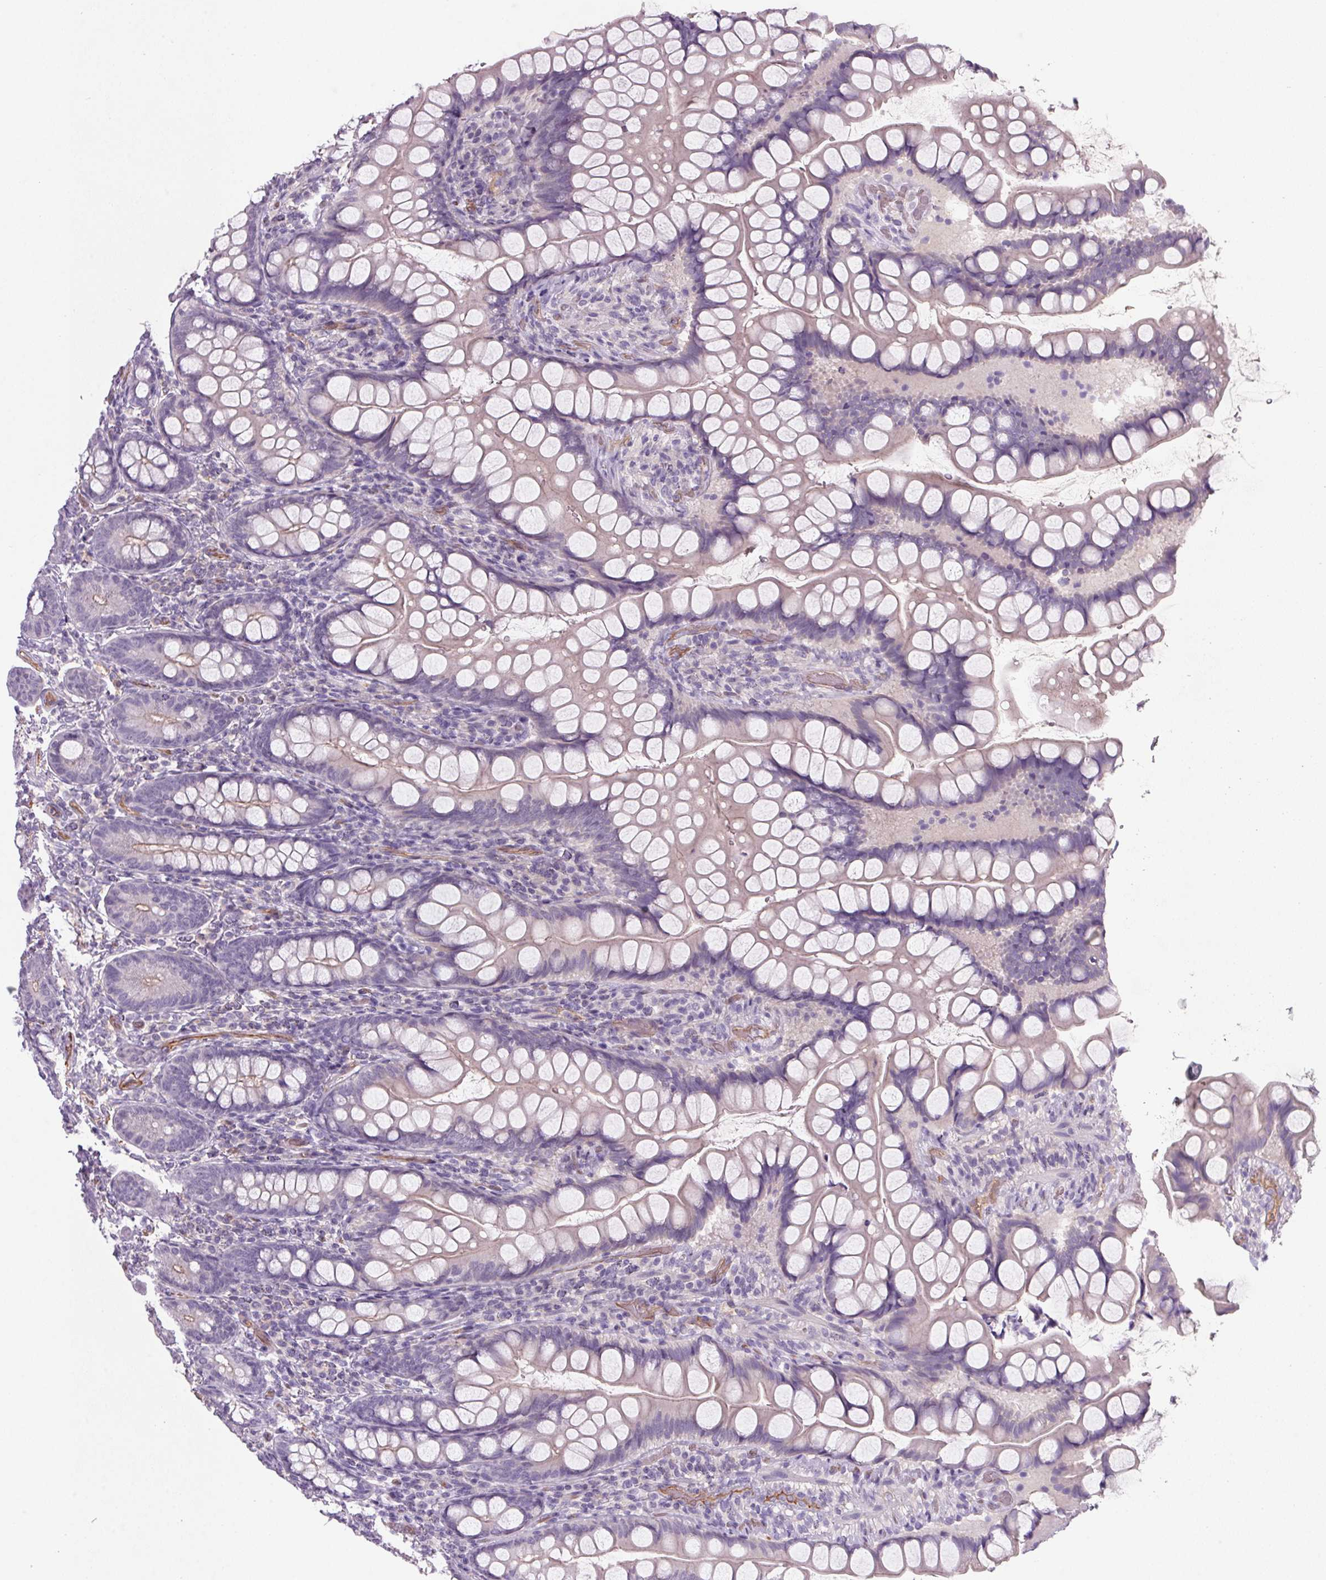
{"staining": {"intensity": "weak", "quantity": "<25%", "location": "cytoplasmic/membranous"}, "tissue": "small intestine", "cell_type": "Glandular cells", "image_type": "normal", "snomed": [{"axis": "morphology", "description": "Normal tissue, NOS"}, {"axis": "topography", "description": "Small intestine"}], "caption": "The photomicrograph reveals no staining of glandular cells in benign small intestine.", "gene": "APOC4", "patient": {"sex": "male", "age": 70}}